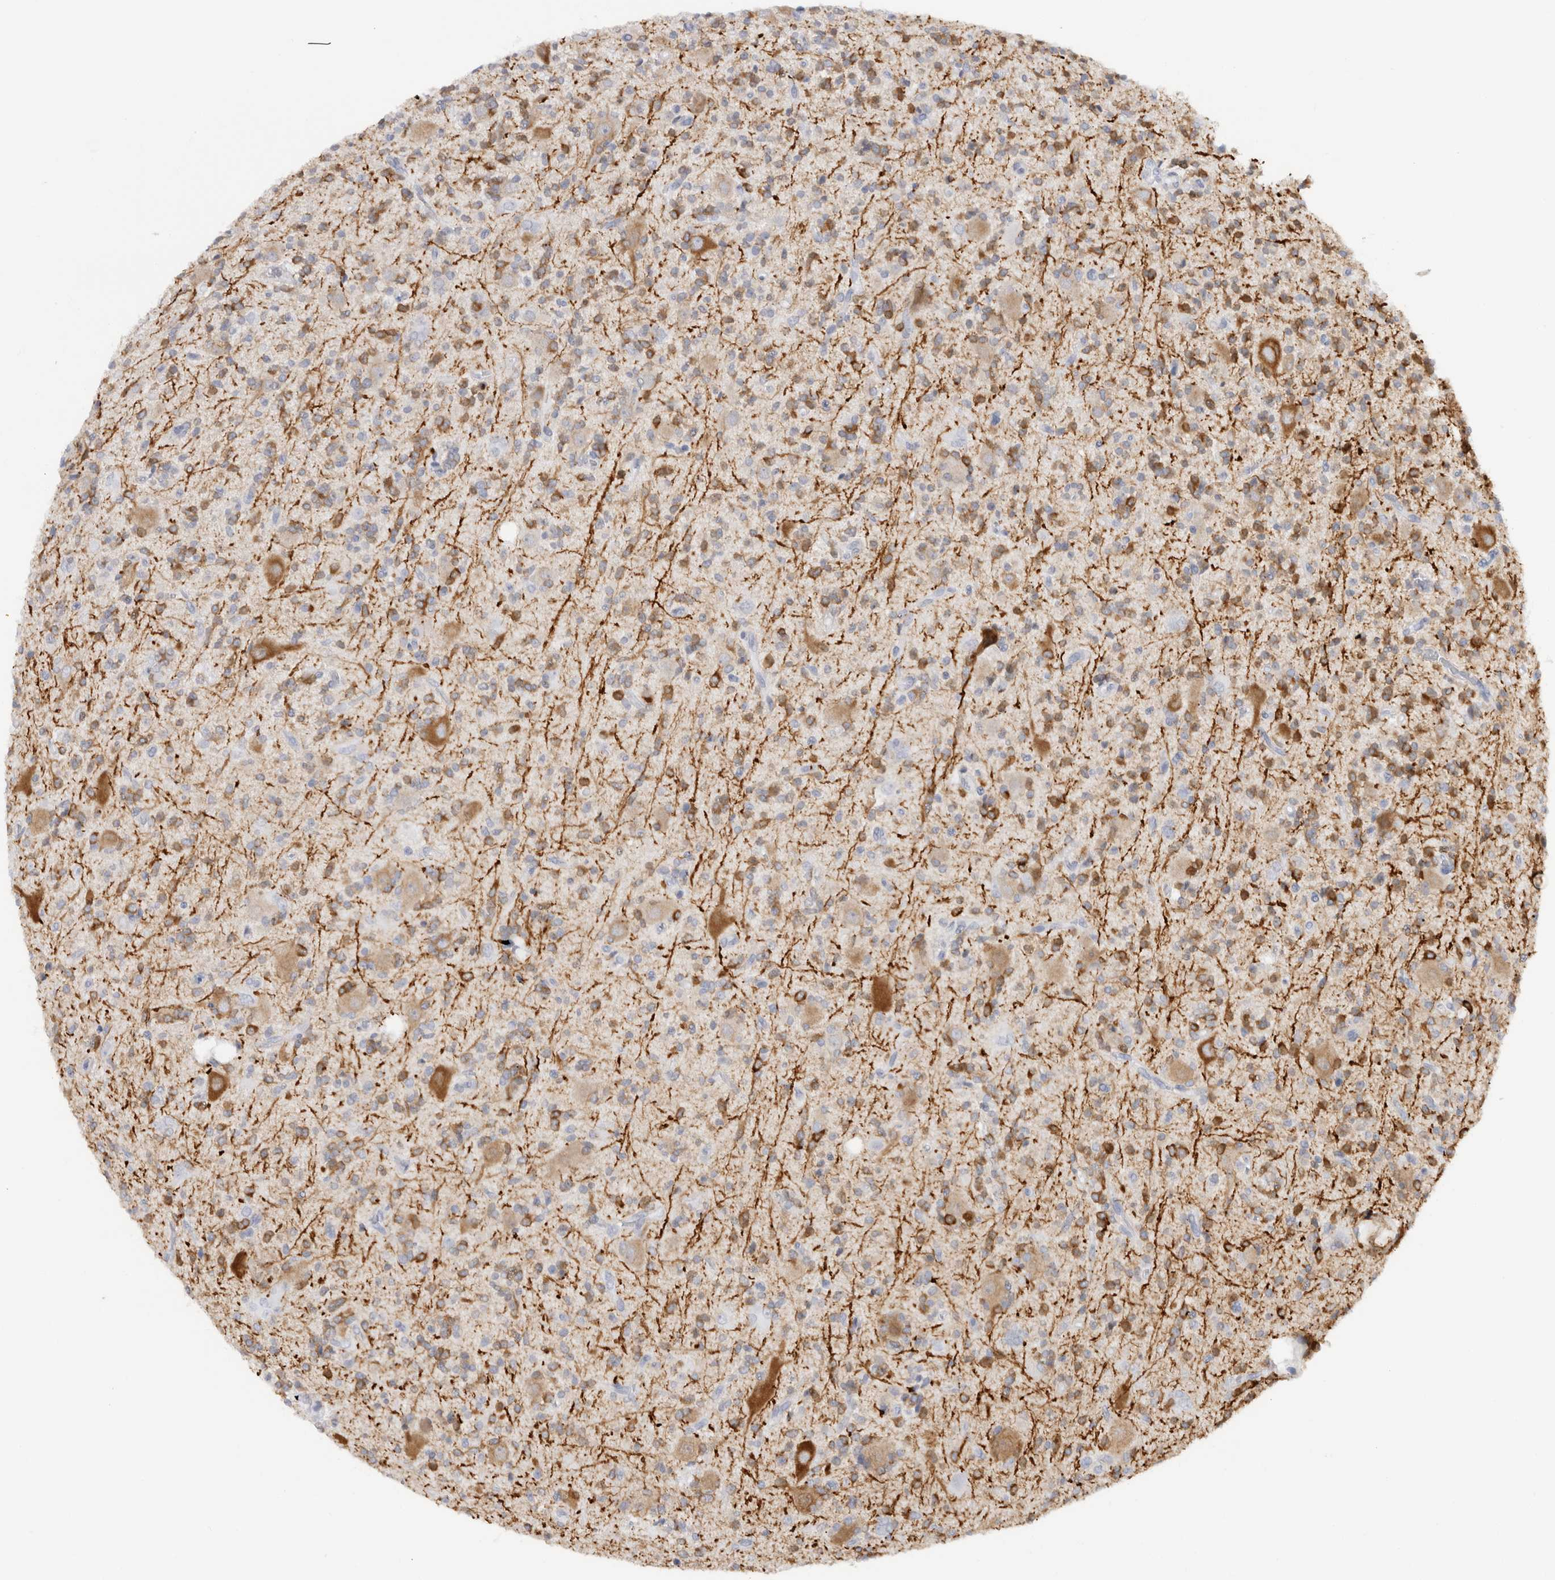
{"staining": {"intensity": "moderate", "quantity": "25%-75%", "location": "cytoplasmic/membranous"}, "tissue": "glioma", "cell_type": "Tumor cells", "image_type": "cancer", "snomed": [{"axis": "morphology", "description": "Glioma, malignant, High grade"}, {"axis": "topography", "description": "Brain"}], "caption": "Immunohistochemistry histopathology image of neoplastic tissue: high-grade glioma (malignant) stained using immunohistochemistry (IHC) exhibits medium levels of moderate protein expression localized specifically in the cytoplasmic/membranous of tumor cells, appearing as a cytoplasmic/membranous brown color.", "gene": "C9orf50", "patient": {"sex": "male", "age": 34}}